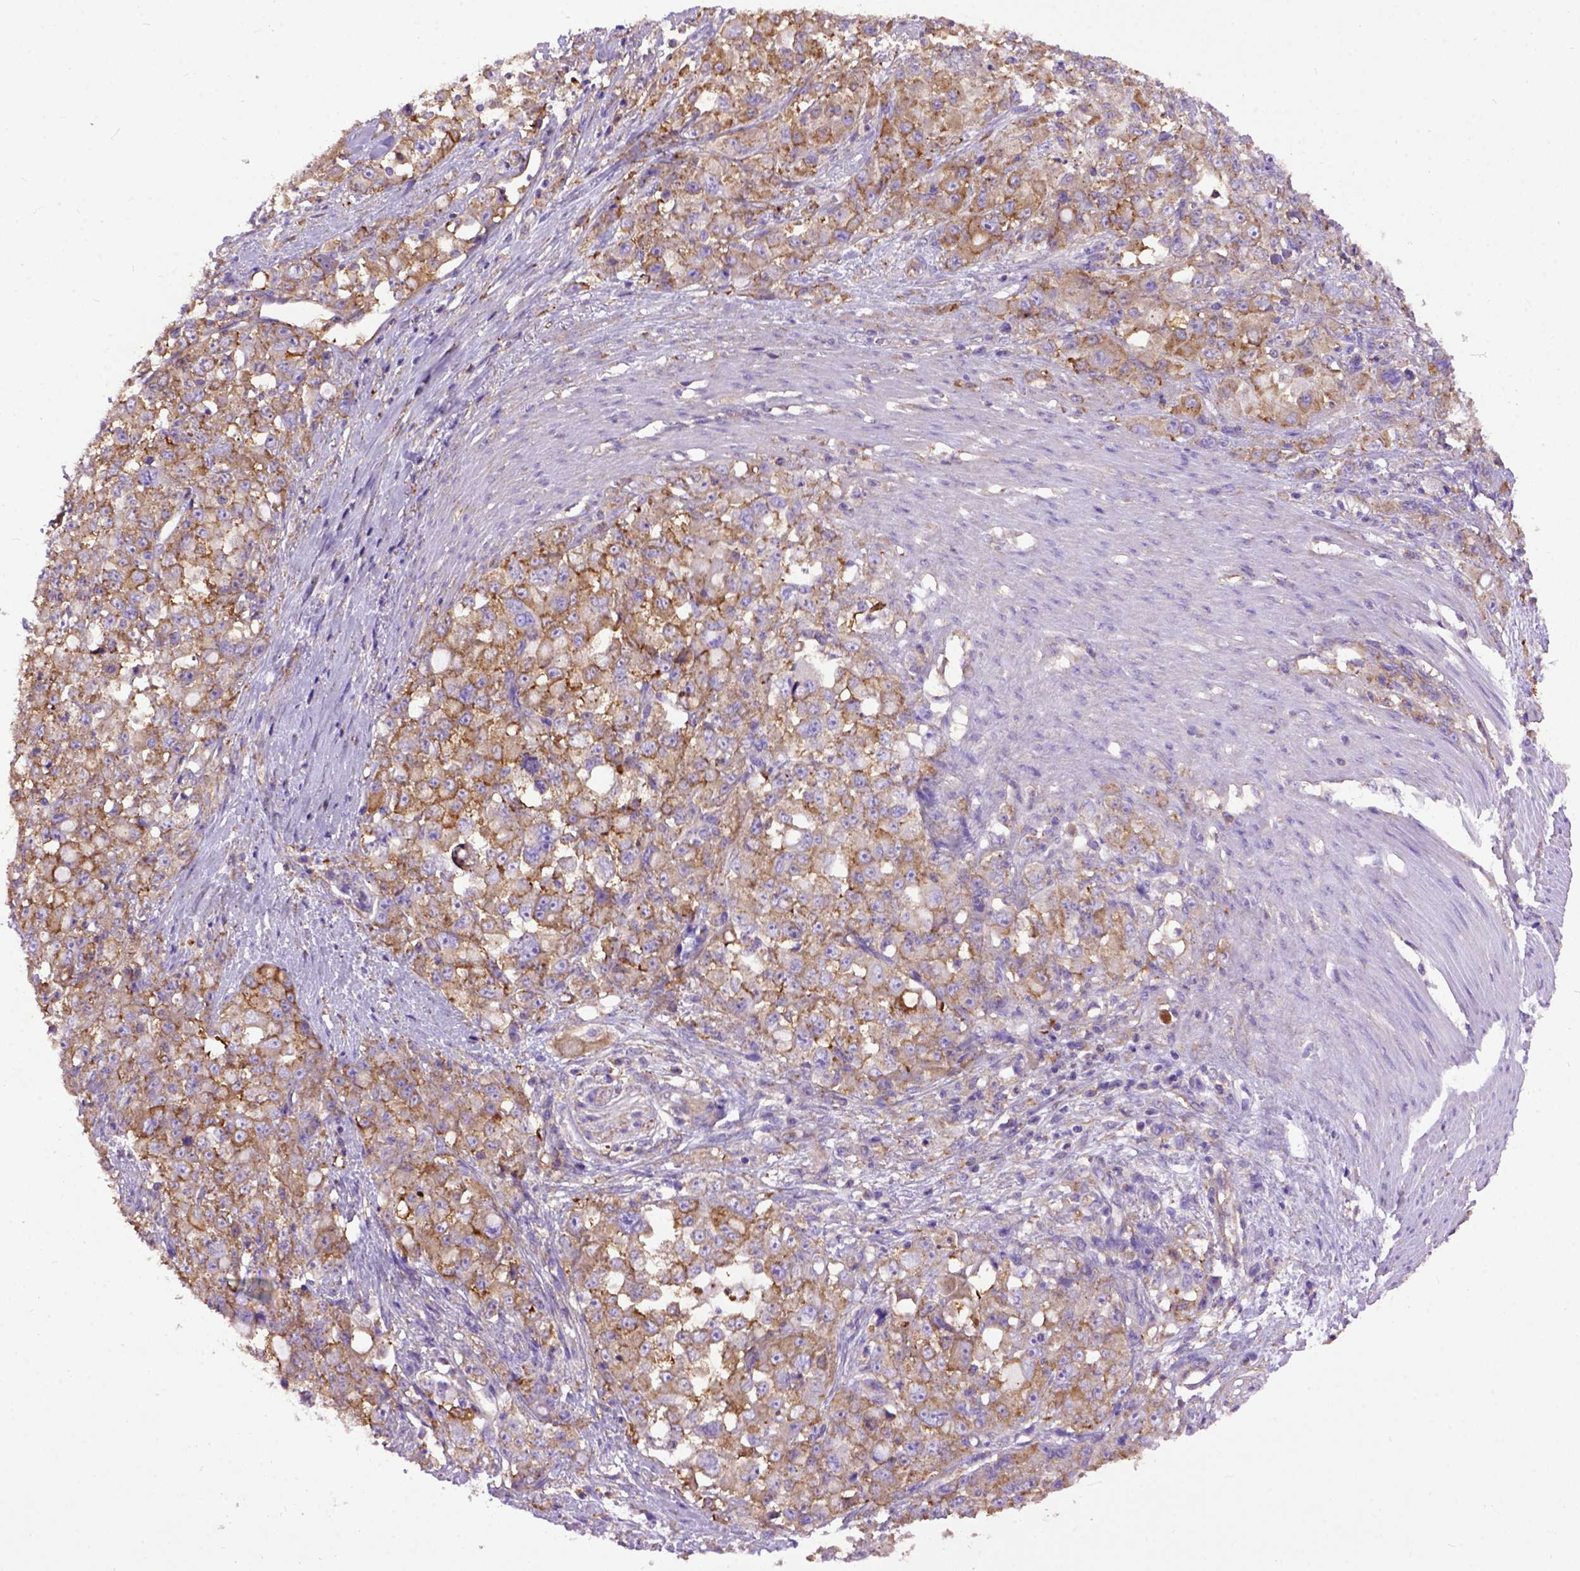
{"staining": {"intensity": "weak", "quantity": ">75%", "location": "cytoplasmic/membranous"}, "tissue": "stomach cancer", "cell_type": "Tumor cells", "image_type": "cancer", "snomed": [{"axis": "morphology", "description": "Adenocarcinoma, NOS"}, {"axis": "topography", "description": "Stomach"}], "caption": "Protein staining of adenocarcinoma (stomach) tissue demonstrates weak cytoplasmic/membranous staining in approximately >75% of tumor cells.", "gene": "MVP", "patient": {"sex": "female", "age": 76}}